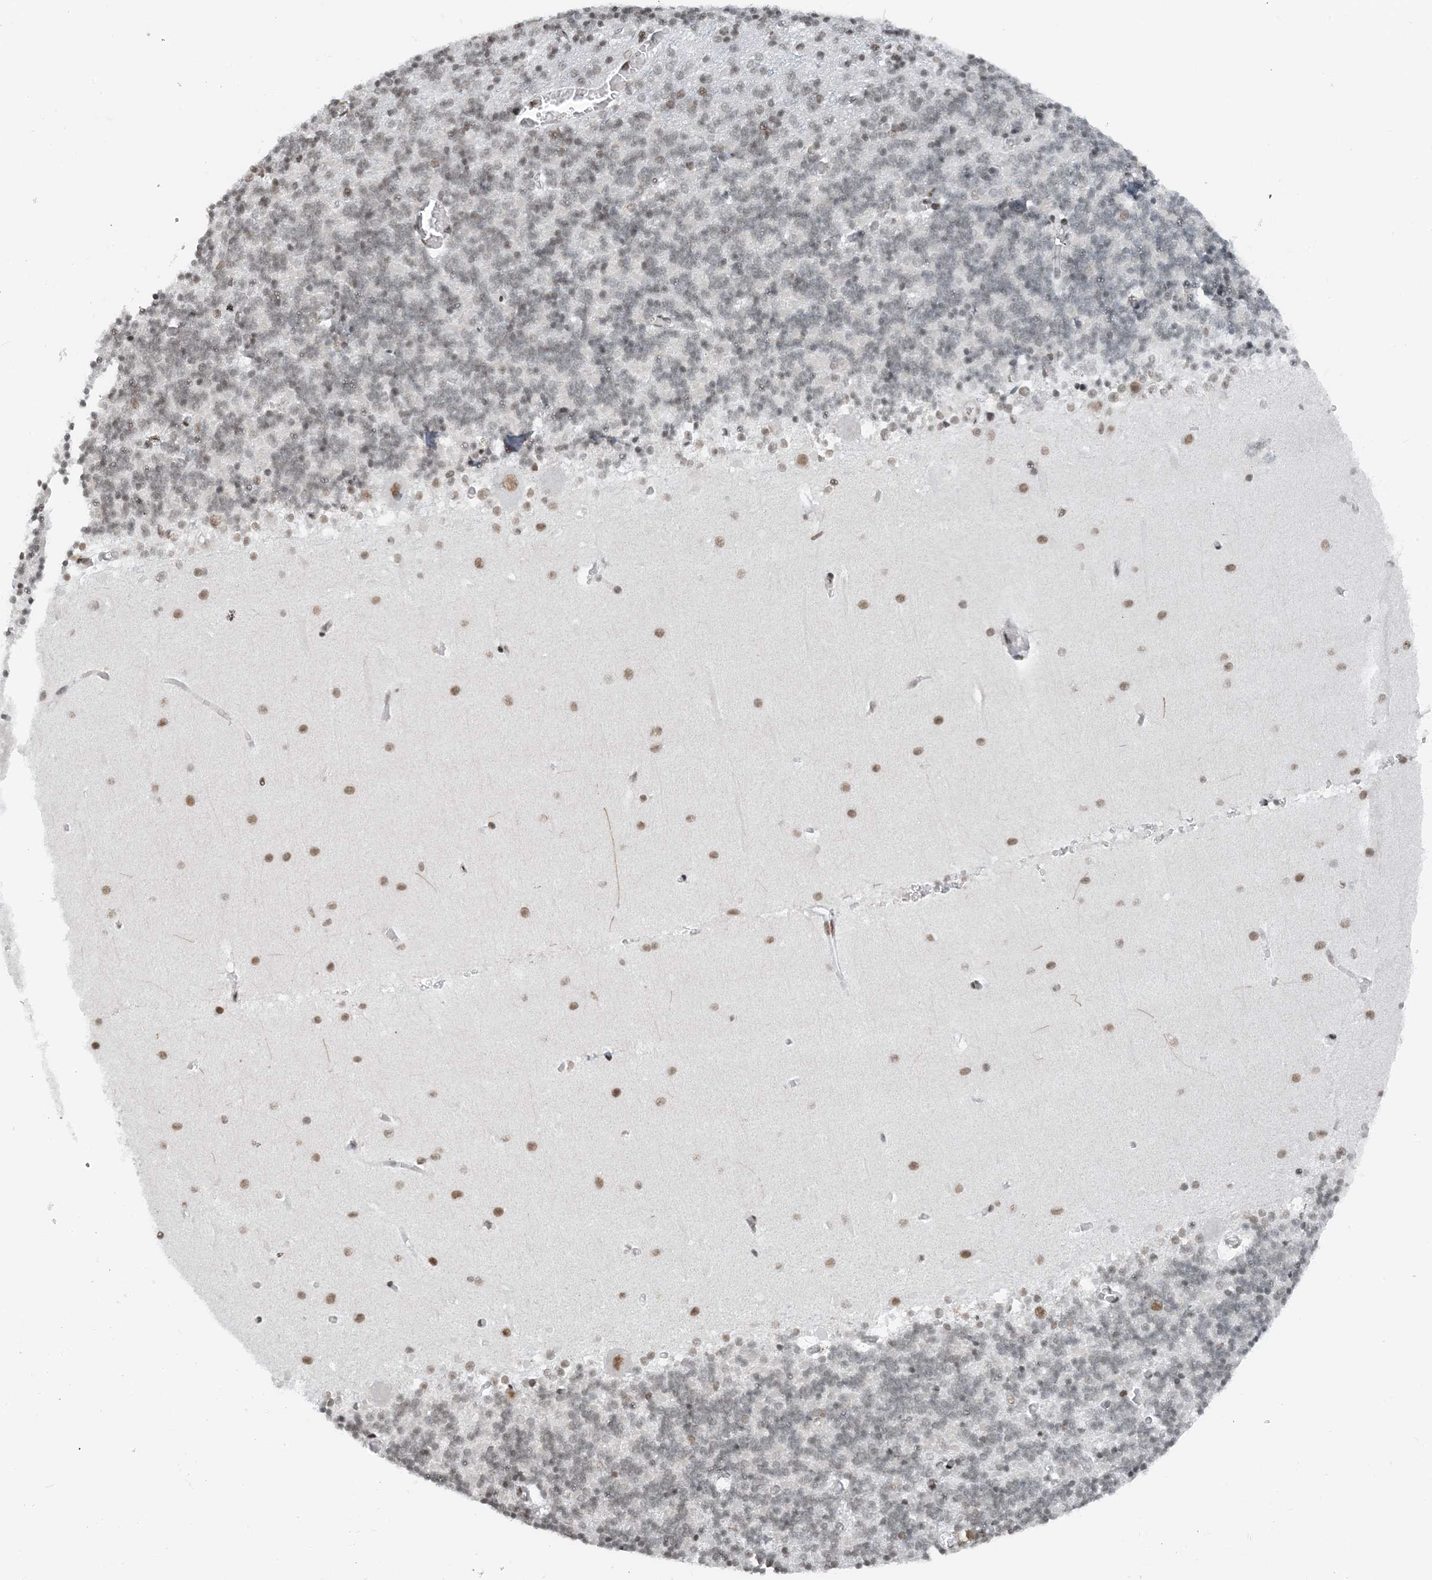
{"staining": {"intensity": "weak", "quantity": "<25%", "location": "nuclear"}, "tissue": "cerebellum", "cell_type": "Cells in granular layer", "image_type": "normal", "snomed": [{"axis": "morphology", "description": "Normal tissue, NOS"}, {"axis": "topography", "description": "Cerebellum"}], "caption": "Cells in granular layer show no significant expression in benign cerebellum. (Stains: DAB (3,3'-diaminobenzidine) IHC with hematoxylin counter stain, Microscopy: brightfield microscopy at high magnification).", "gene": "ZNF500", "patient": {"sex": "male", "age": 37}}